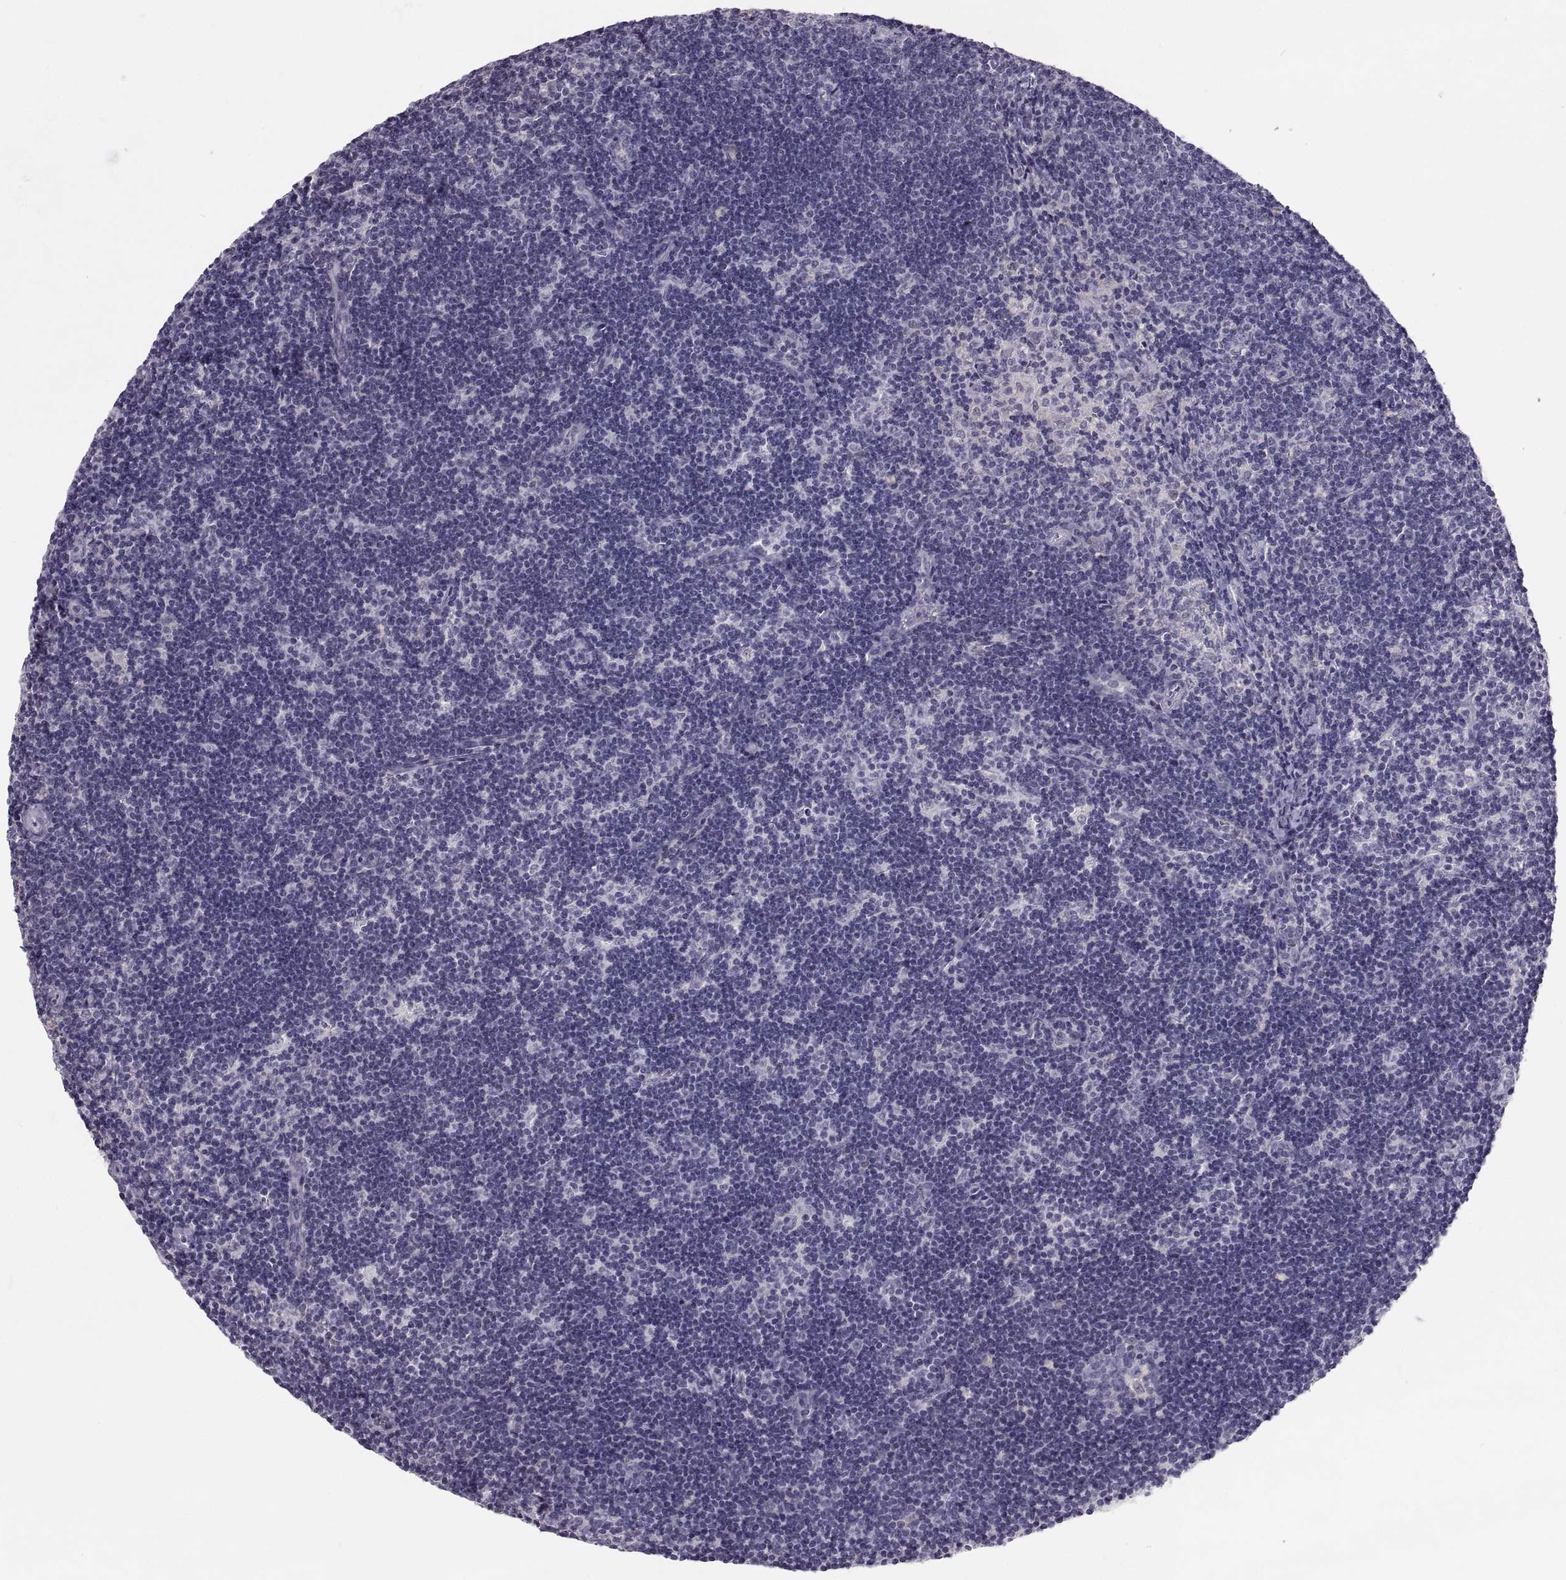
{"staining": {"intensity": "negative", "quantity": "none", "location": "none"}, "tissue": "lymph node", "cell_type": "Germinal center cells", "image_type": "normal", "snomed": [{"axis": "morphology", "description": "Normal tissue, NOS"}, {"axis": "topography", "description": "Lymph node"}], "caption": "Immunohistochemical staining of benign human lymph node reveals no significant expression in germinal center cells. (Stains: DAB (3,3'-diaminobenzidine) IHC with hematoxylin counter stain, Microscopy: brightfield microscopy at high magnification).", "gene": "ZNF185", "patient": {"sex": "female", "age": 34}}